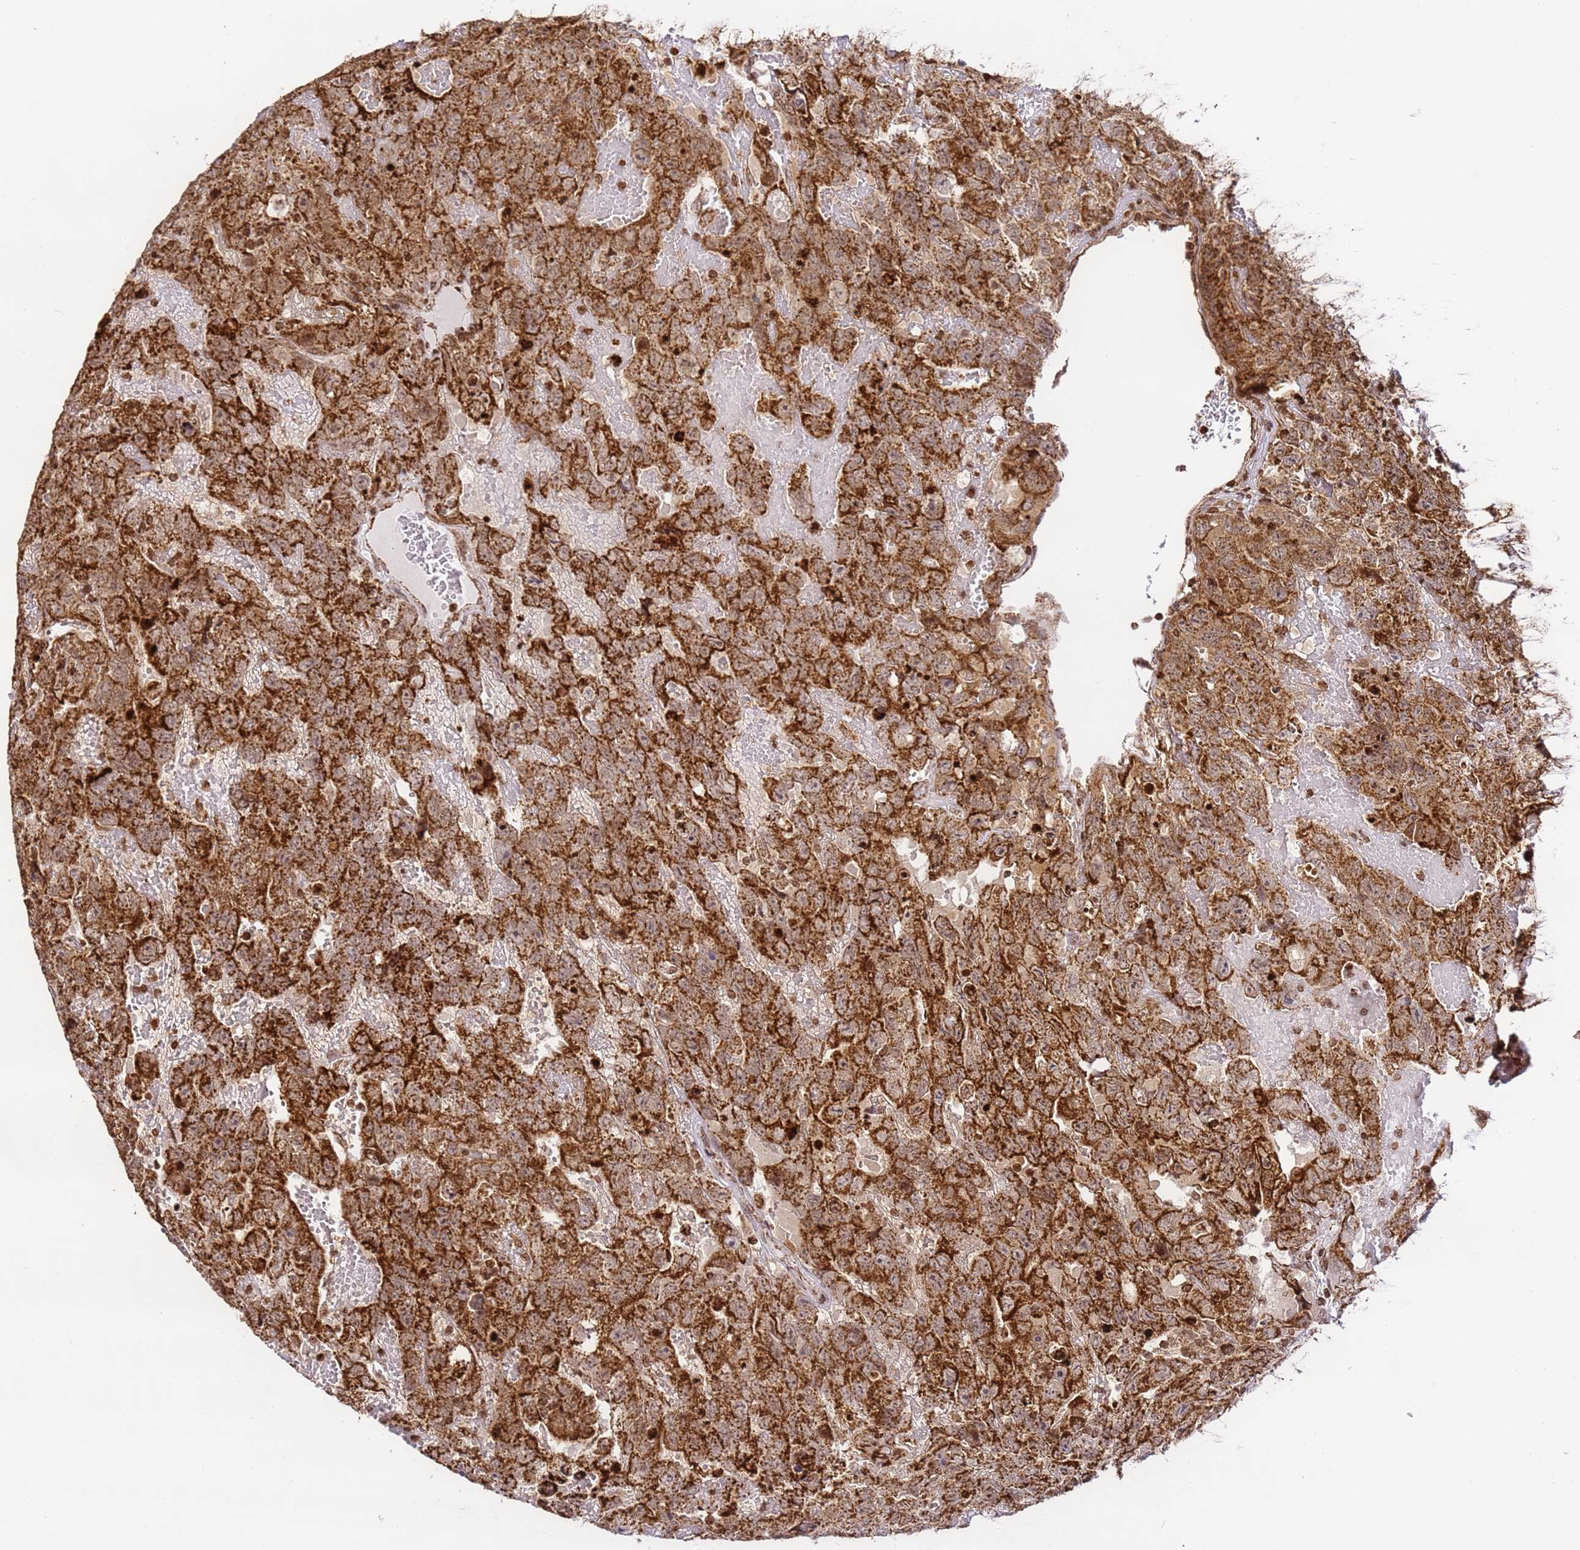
{"staining": {"intensity": "strong", "quantity": ">75%", "location": "cytoplasmic/membranous"}, "tissue": "testis cancer", "cell_type": "Tumor cells", "image_type": "cancer", "snomed": [{"axis": "morphology", "description": "Carcinoma, Embryonal, NOS"}, {"axis": "topography", "description": "Testis"}], "caption": "Protein expression analysis of human testis cancer (embryonal carcinoma) reveals strong cytoplasmic/membranous staining in approximately >75% of tumor cells. Using DAB (3,3'-diaminobenzidine) (brown) and hematoxylin (blue) stains, captured at high magnification using brightfield microscopy.", "gene": "HSPE1", "patient": {"sex": "male", "age": 45}}